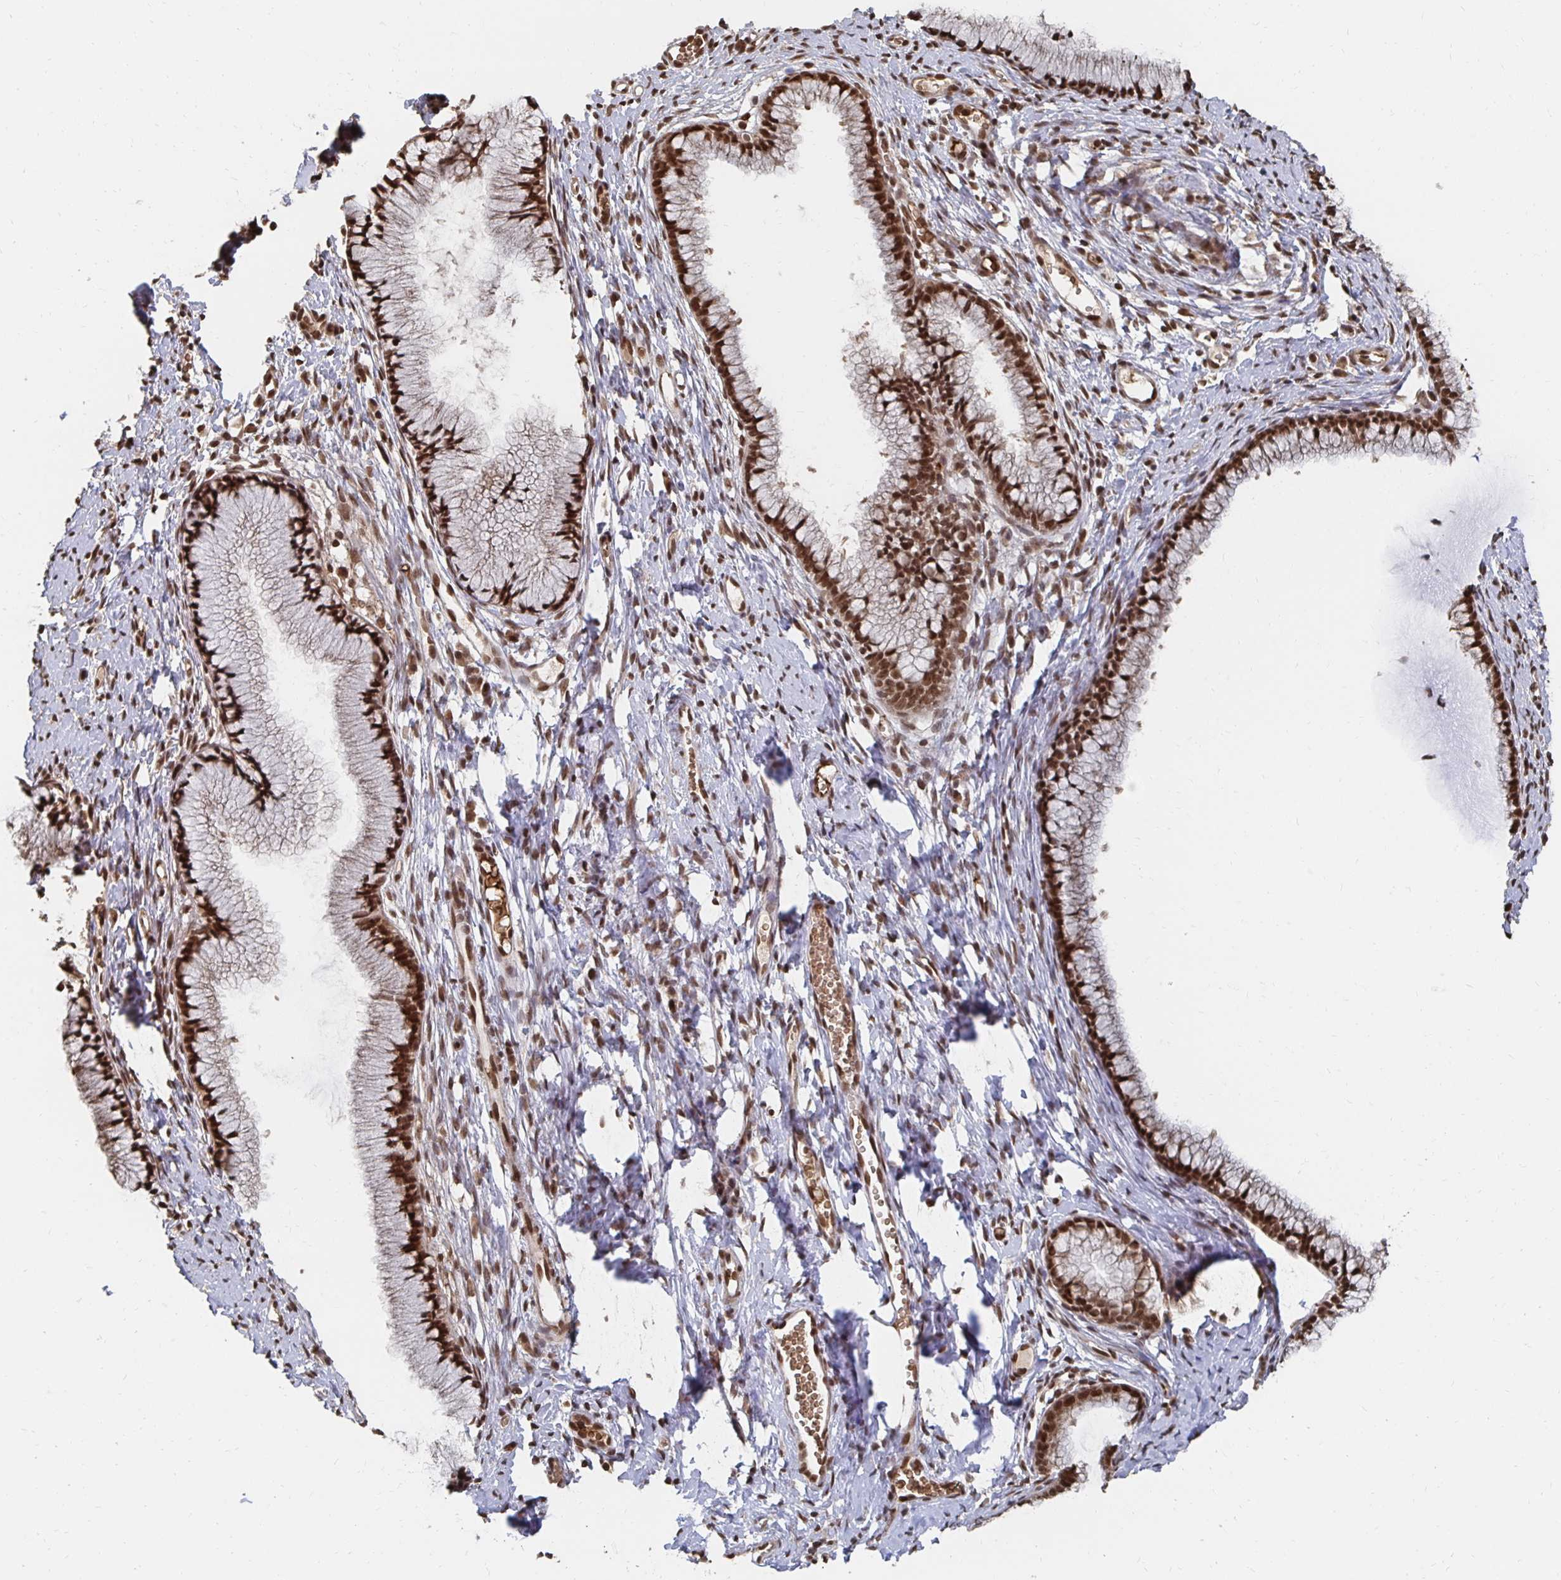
{"staining": {"intensity": "strong", "quantity": ">75%", "location": "nuclear"}, "tissue": "cervix", "cell_type": "Glandular cells", "image_type": "normal", "snomed": [{"axis": "morphology", "description": "Normal tissue, NOS"}, {"axis": "topography", "description": "Cervix"}], "caption": "Immunohistochemical staining of benign cervix displays strong nuclear protein positivity in about >75% of glandular cells. (DAB = brown stain, brightfield microscopy at high magnification).", "gene": "GTF3C6", "patient": {"sex": "female", "age": 40}}